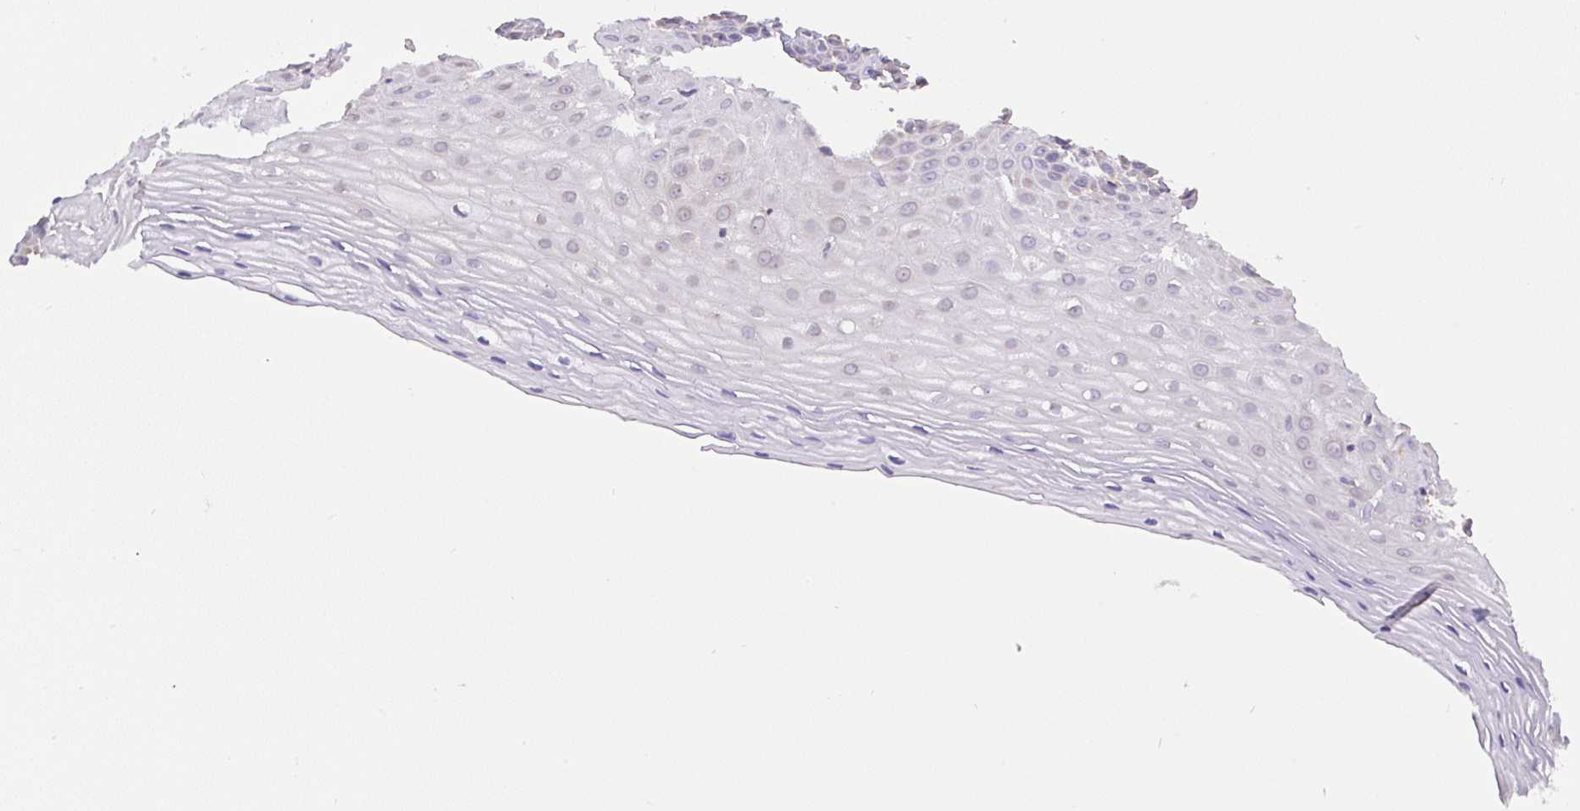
{"staining": {"intensity": "negative", "quantity": "none", "location": "none"}, "tissue": "cervix", "cell_type": "Glandular cells", "image_type": "normal", "snomed": [{"axis": "morphology", "description": "Normal tissue, NOS"}, {"axis": "topography", "description": "Cervix"}], "caption": "Immunohistochemistry of normal cervix reveals no expression in glandular cells.", "gene": "CAMK2A", "patient": {"sex": "female", "age": 36}}